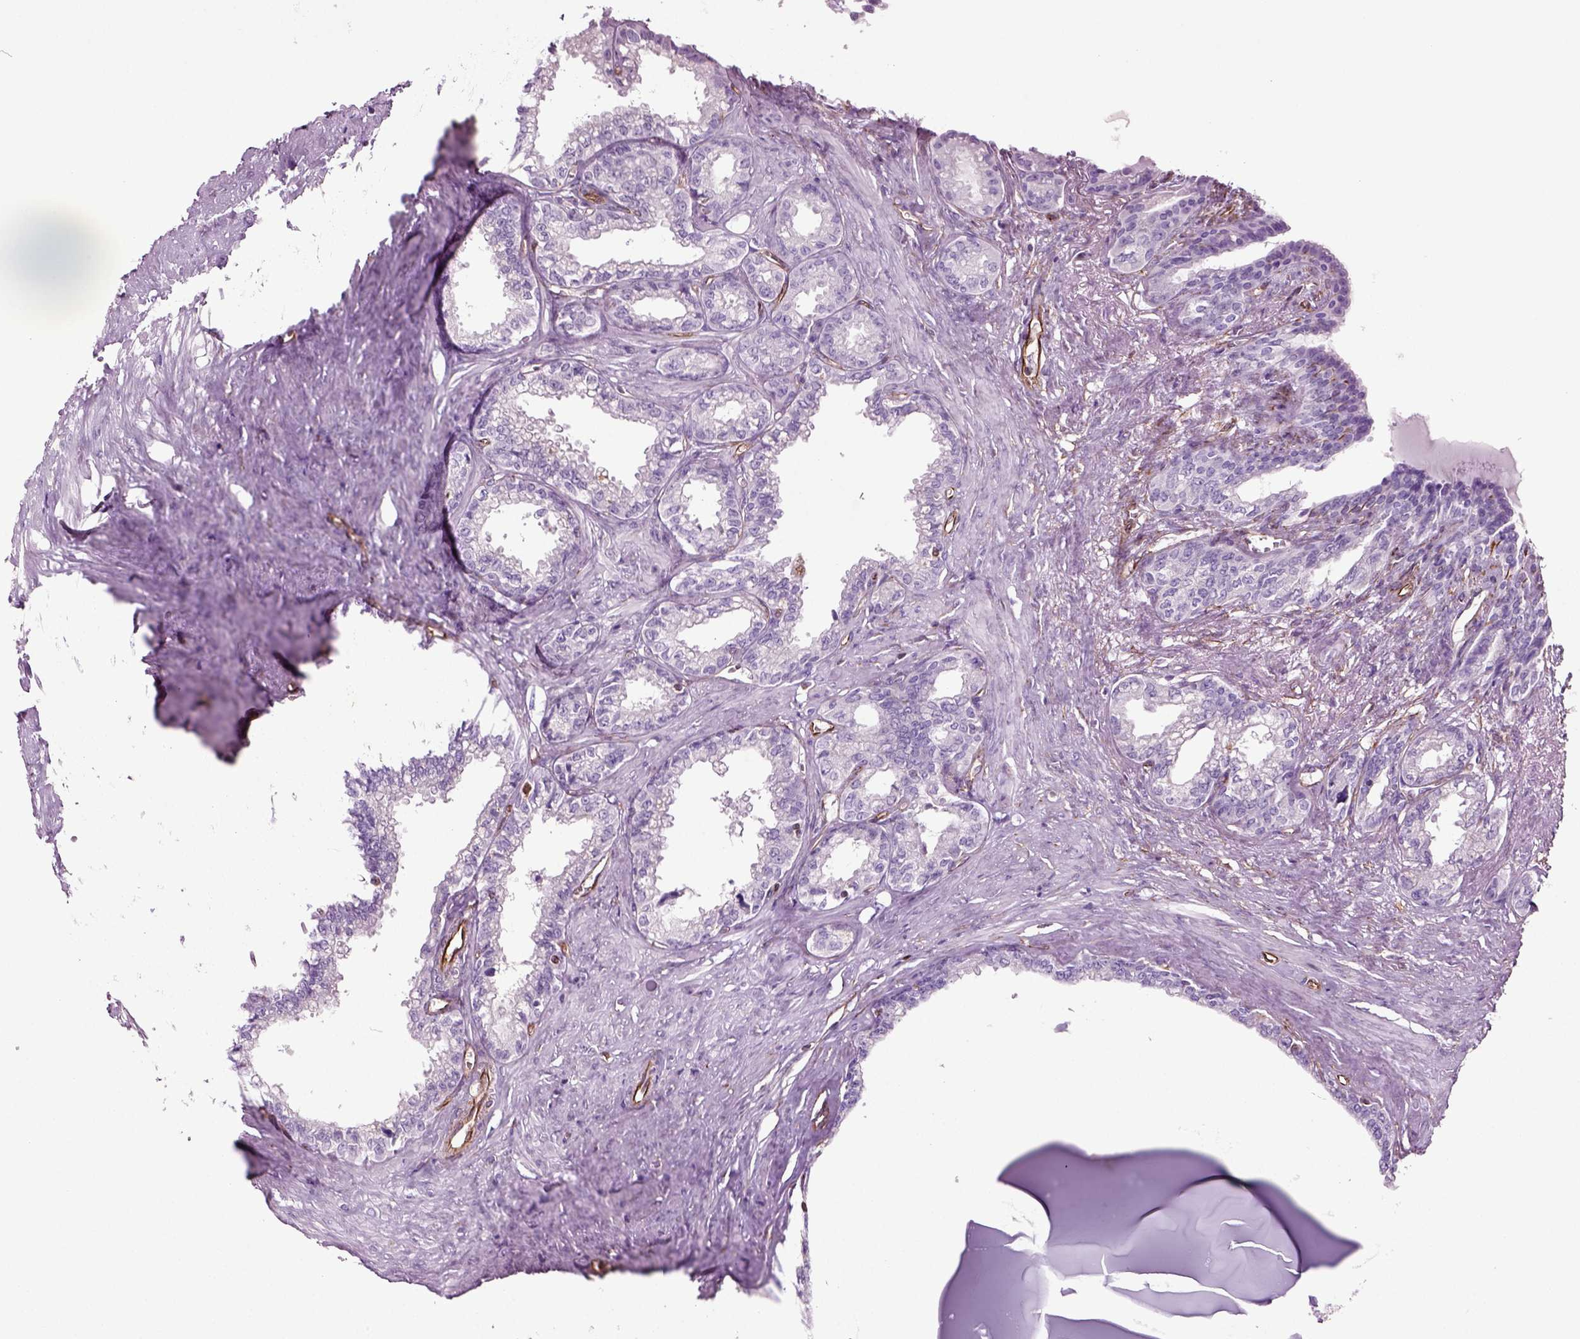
{"staining": {"intensity": "strong", "quantity": "<25%", "location": "cytoplasmic/membranous"}, "tissue": "seminal vesicle", "cell_type": "Glandular cells", "image_type": "normal", "snomed": [{"axis": "morphology", "description": "Normal tissue, NOS"}, {"axis": "morphology", "description": "Urothelial carcinoma, NOS"}, {"axis": "topography", "description": "Urinary bladder"}, {"axis": "topography", "description": "Seminal veicle"}], "caption": "Immunohistochemical staining of benign seminal vesicle displays <25% levels of strong cytoplasmic/membranous protein positivity in about <25% of glandular cells. The staining is performed using DAB (3,3'-diaminobenzidine) brown chromogen to label protein expression. The nuclei are counter-stained blue using hematoxylin.", "gene": "ACER3", "patient": {"sex": "male", "age": 76}}